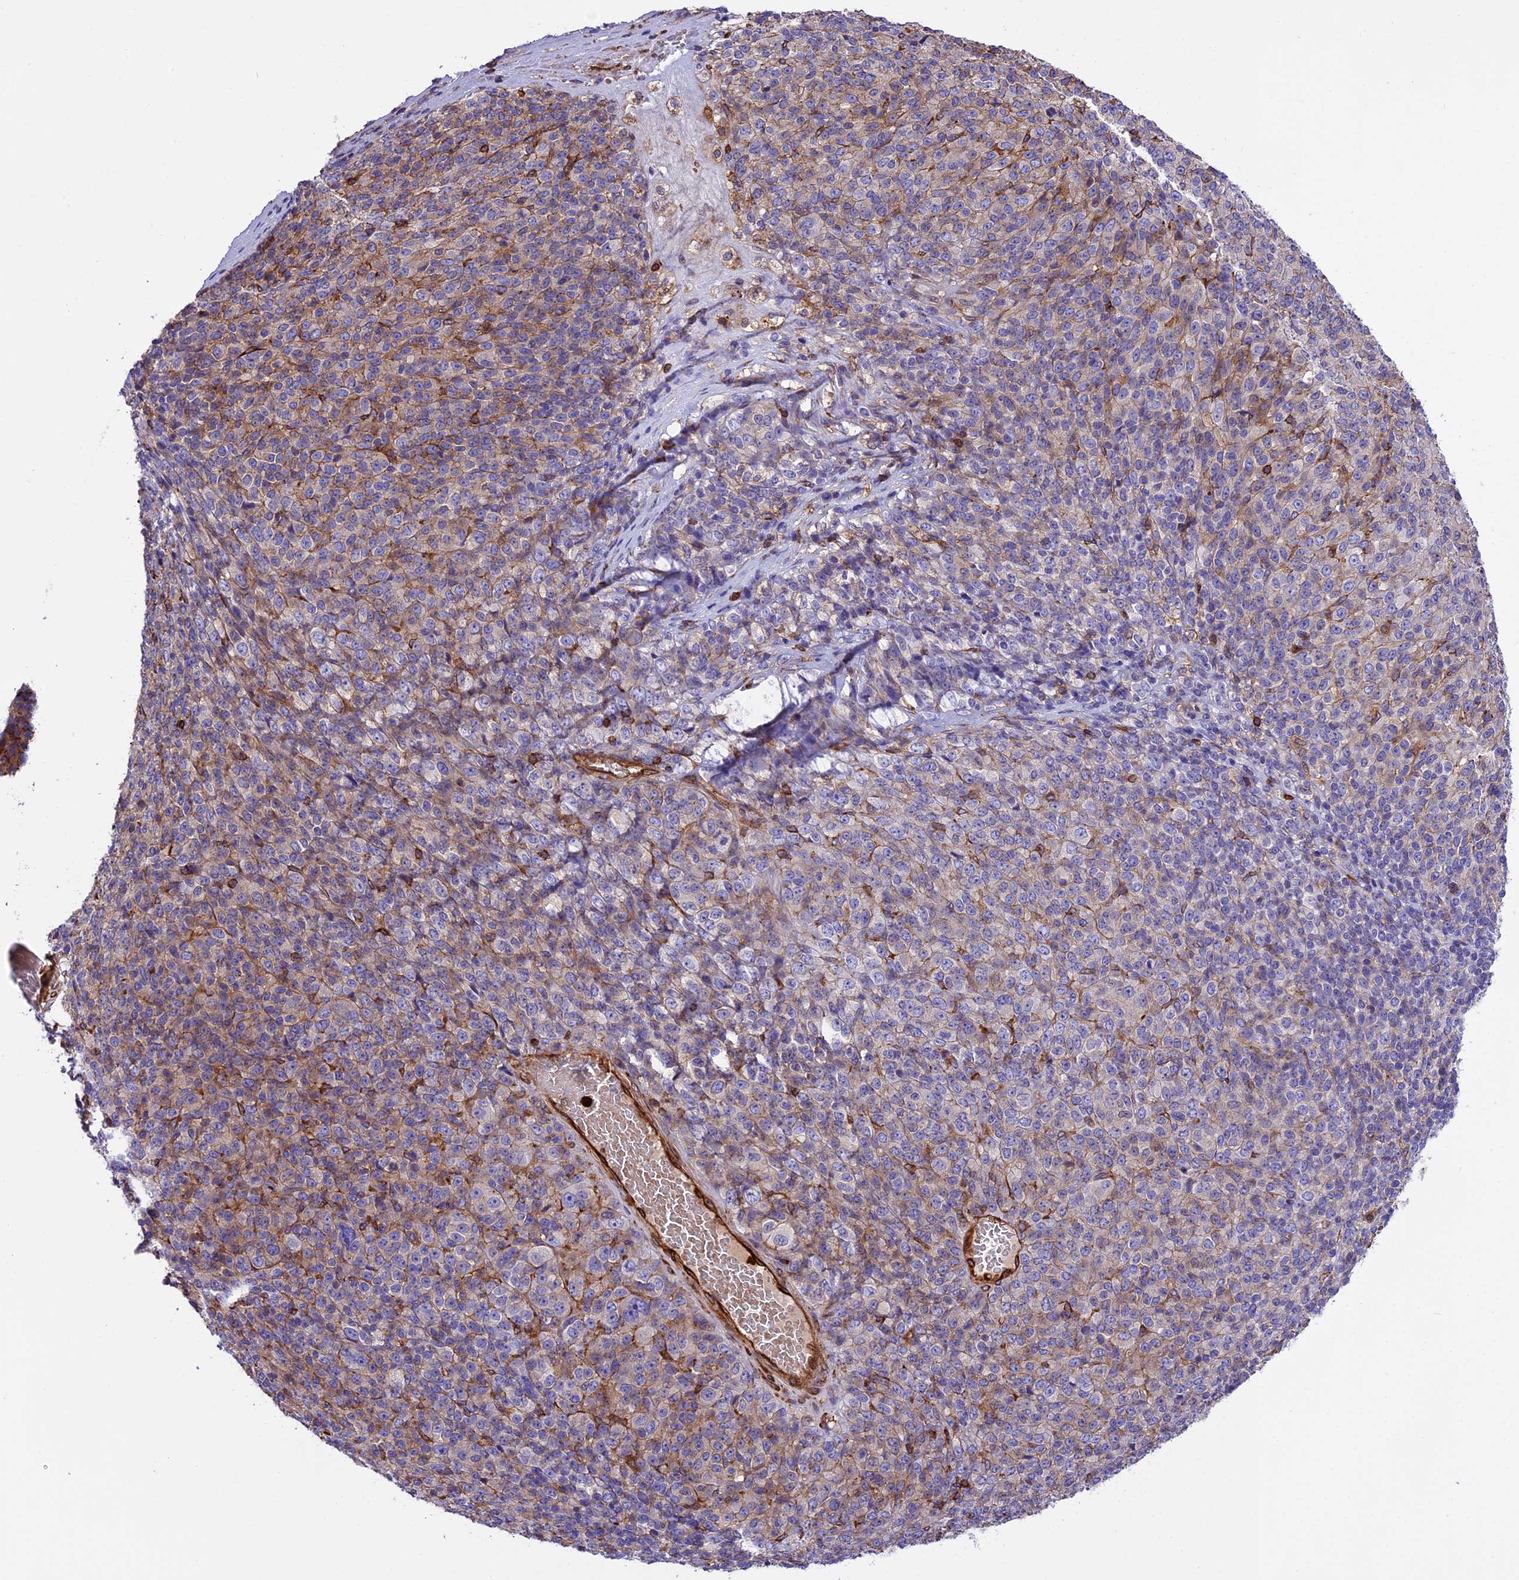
{"staining": {"intensity": "moderate", "quantity": "25%-75%", "location": "cytoplasmic/membranous"}, "tissue": "melanoma", "cell_type": "Tumor cells", "image_type": "cancer", "snomed": [{"axis": "morphology", "description": "Malignant melanoma, Metastatic site"}, {"axis": "topography", "description": "Brain"}], "caption": "Protein staining of malignant melanoma (metastatic site) tissue exhibits moderate cytoplasmic/membranous positivity in about 25%-75% of tumor cells.", "gene": "CD99L2", "patient": {"sex": "female", "age": 56}}